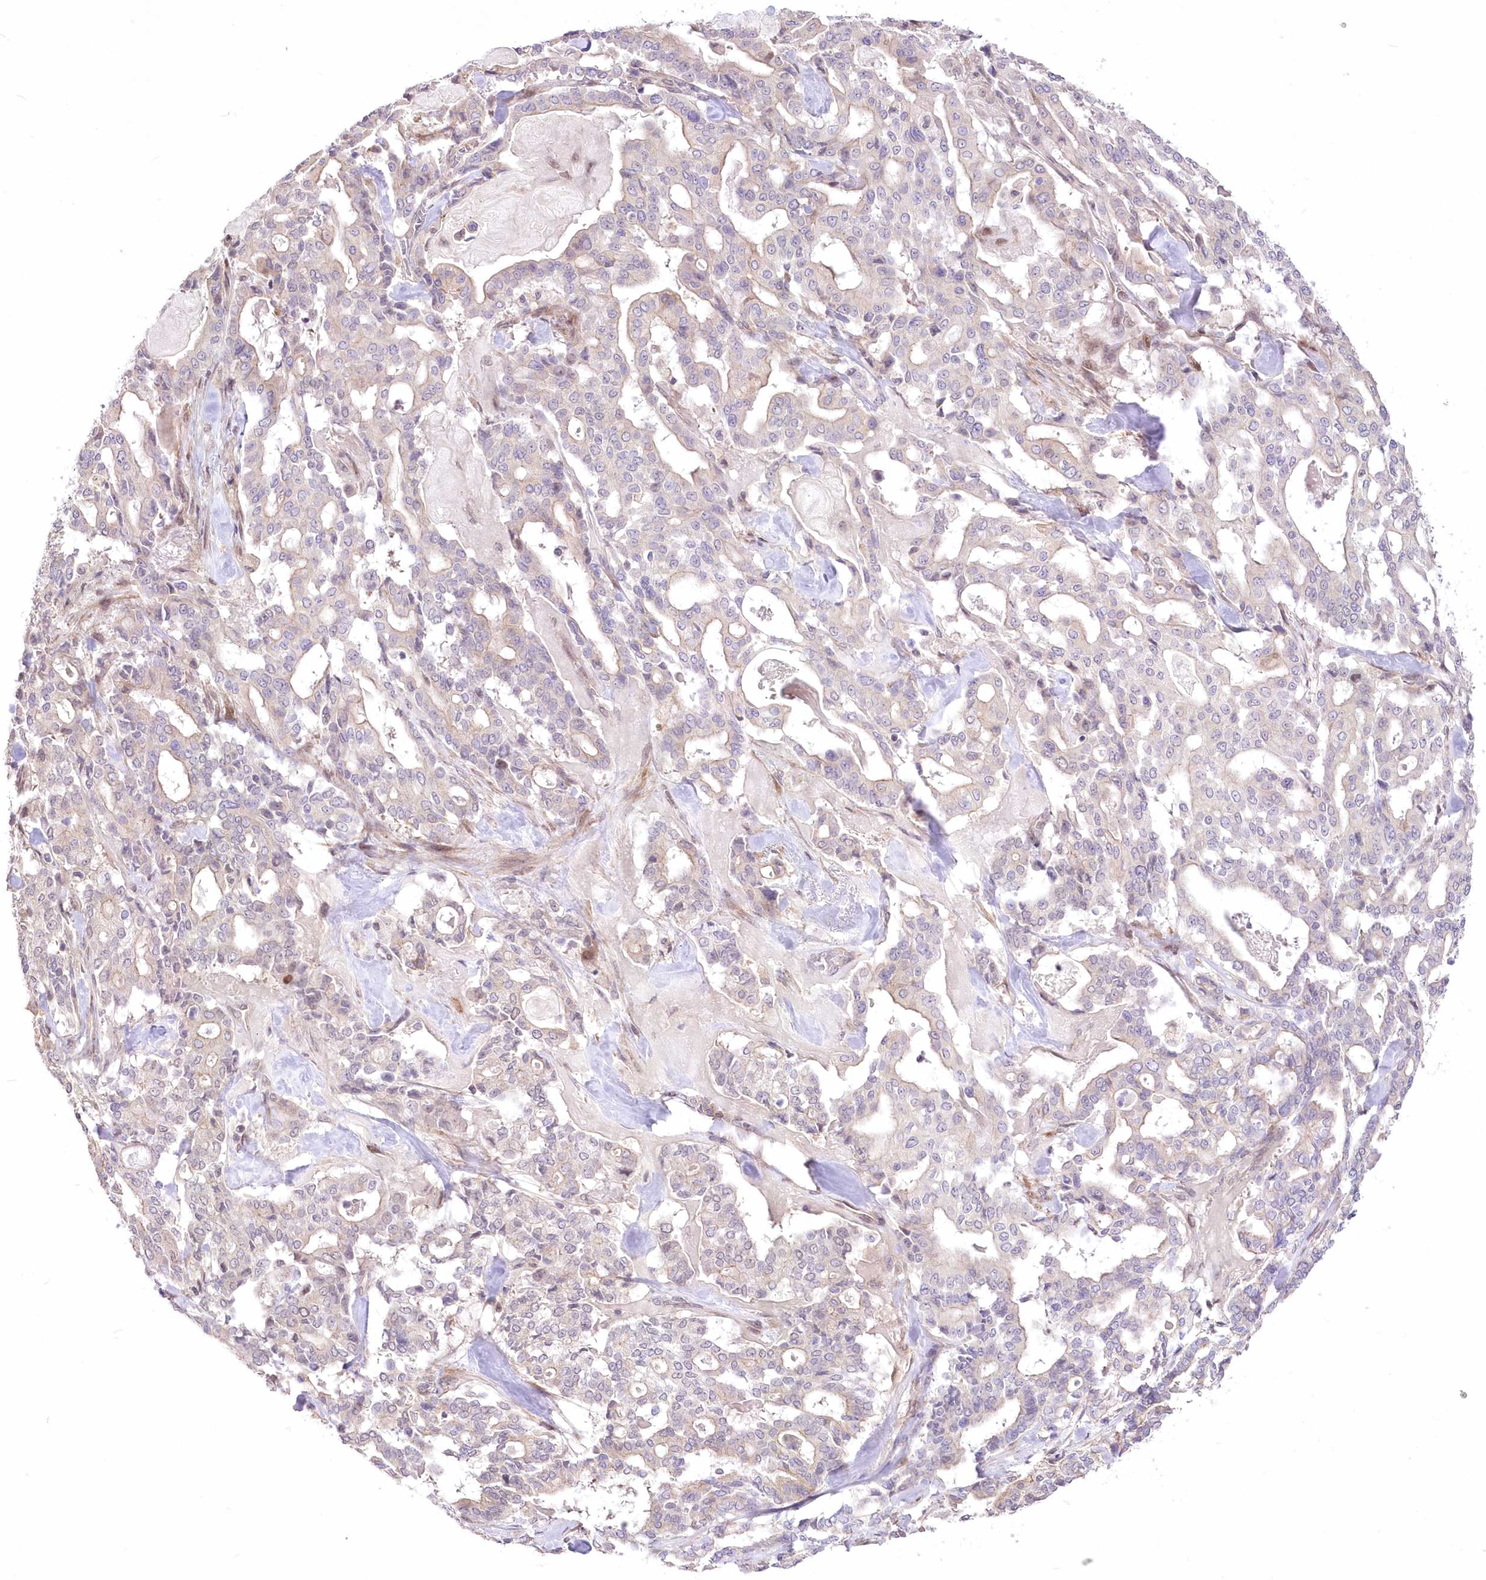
{"staining": {"intensity": "weak", "quantity": "25%-75%", "location": "cytoplasmic/membranous"}, "tissue": "pancreatic cancer", "cell_type": "Tumor cells", "image_type": "cancer", "snomed": [{"axis": "morphology", "description": "Adenocarcinoma, NOS"}, {"axis": "topography", "description": "Pancreas"}], "caption": "IHC micrograph of pancreatic cancer stained for a protein (brown), which exhibits low levels of weak cytoplasmic/membranous positivity in about 25%-75% of tumor cells.", "gene": "FAM241B", "patient": {"sex": "male", "age": 63}}